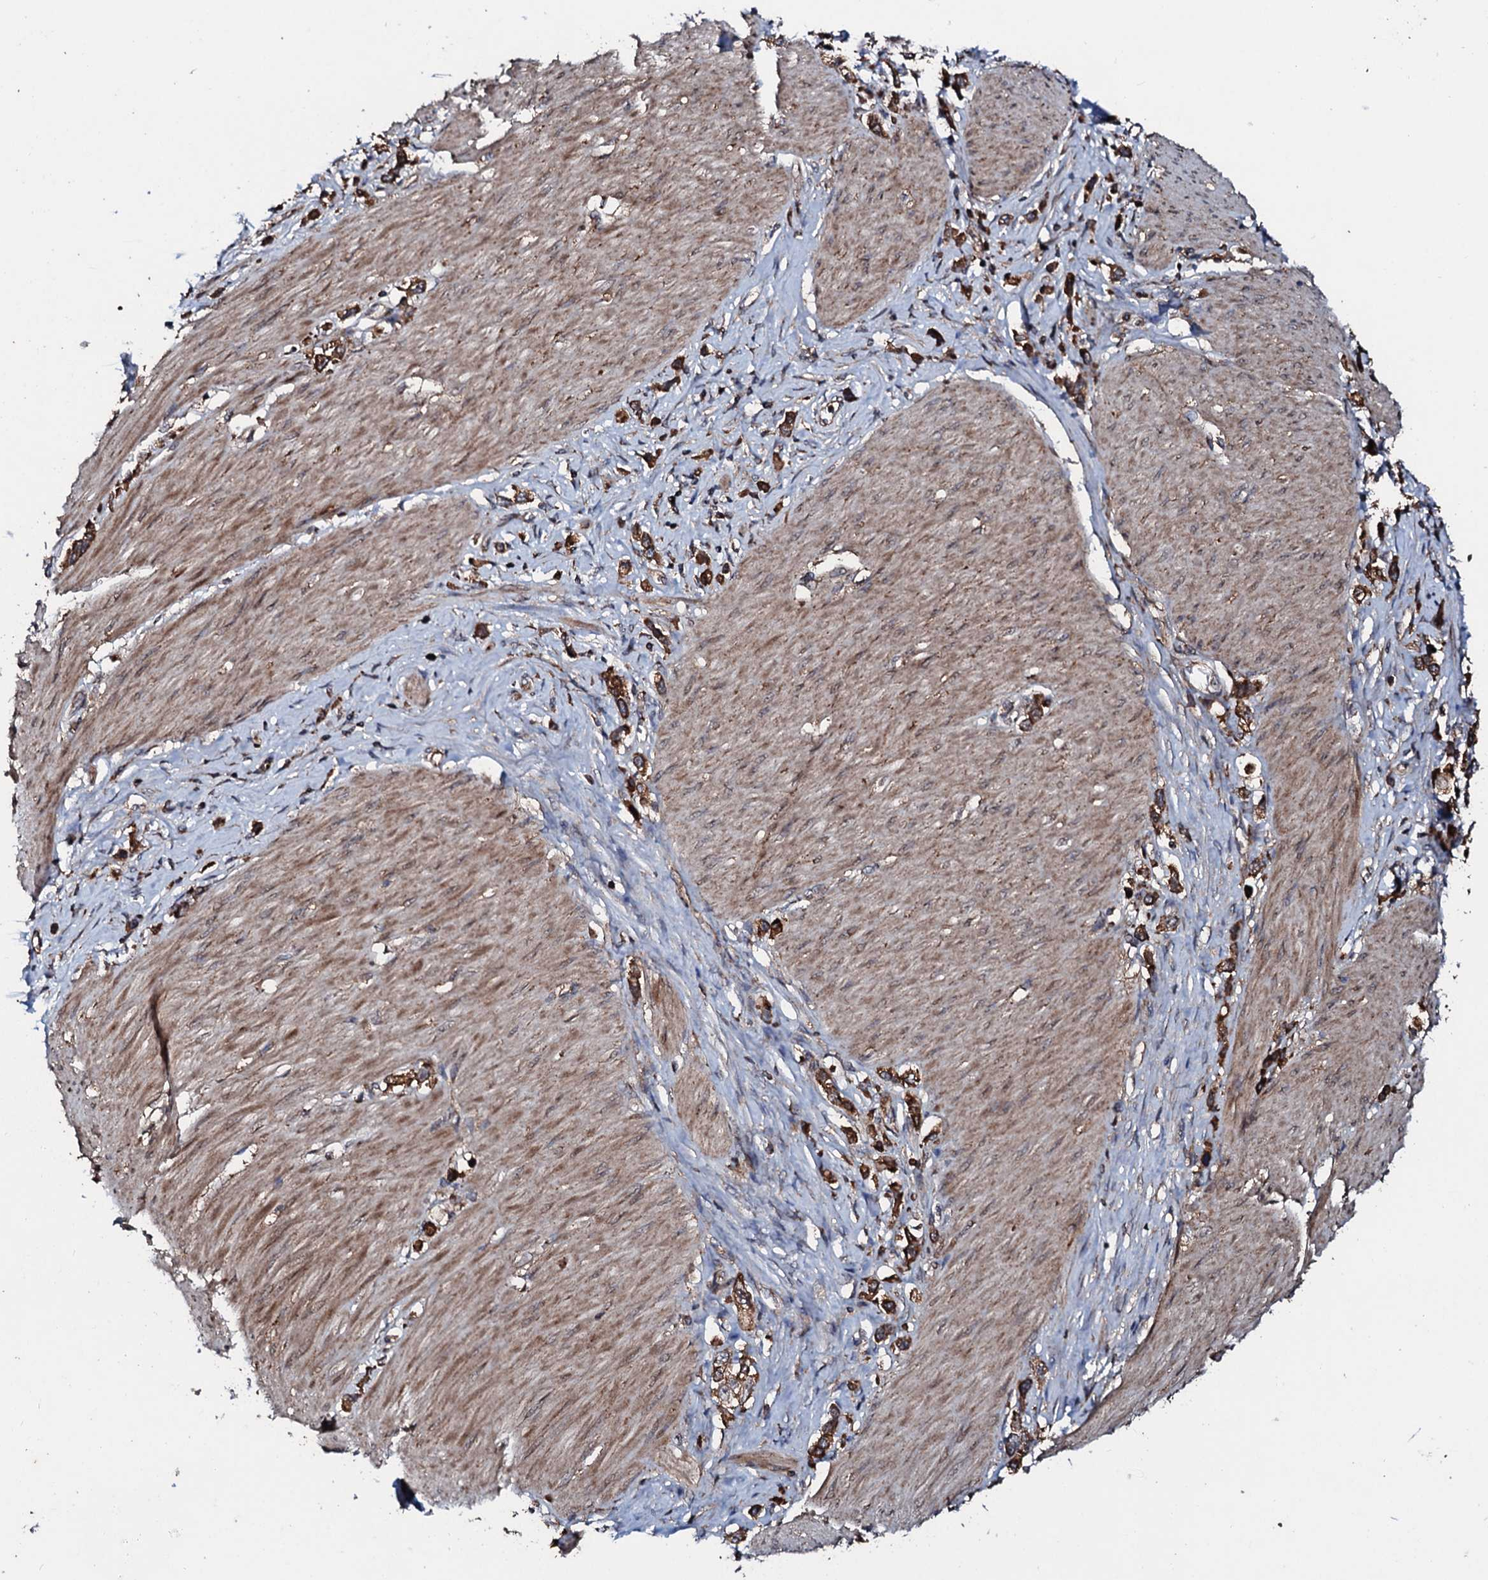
{"staining": {"intensity": "strong", "quantity": ">75%", "location": "cytoplasmic/membranous"}, "tissue": "stomach cancer", "cell_type": "Tumor cells", "image_type": "cancer", "snomed": [{"axis": "morphology", "description": "Normal tissue, NOS"}, {"axis": "morphology", "description": "Adenocarcinoma, NOS"}, {"axis": "topography", "description": "Stomach, upper"}, {"axis": "topography", "description": "Stomach"}], "caption": "Stomach adenocarcinoma stained for a protein shows strong cytoplasmic/membranous positivity in tumor cells. The staining was performed using DAB, with brown indicating positive protein expression. Nuclei are stained blue with hematoxylin.", "gene": "SDHAF2", "patient": {"sex": "female", "age": 65}}